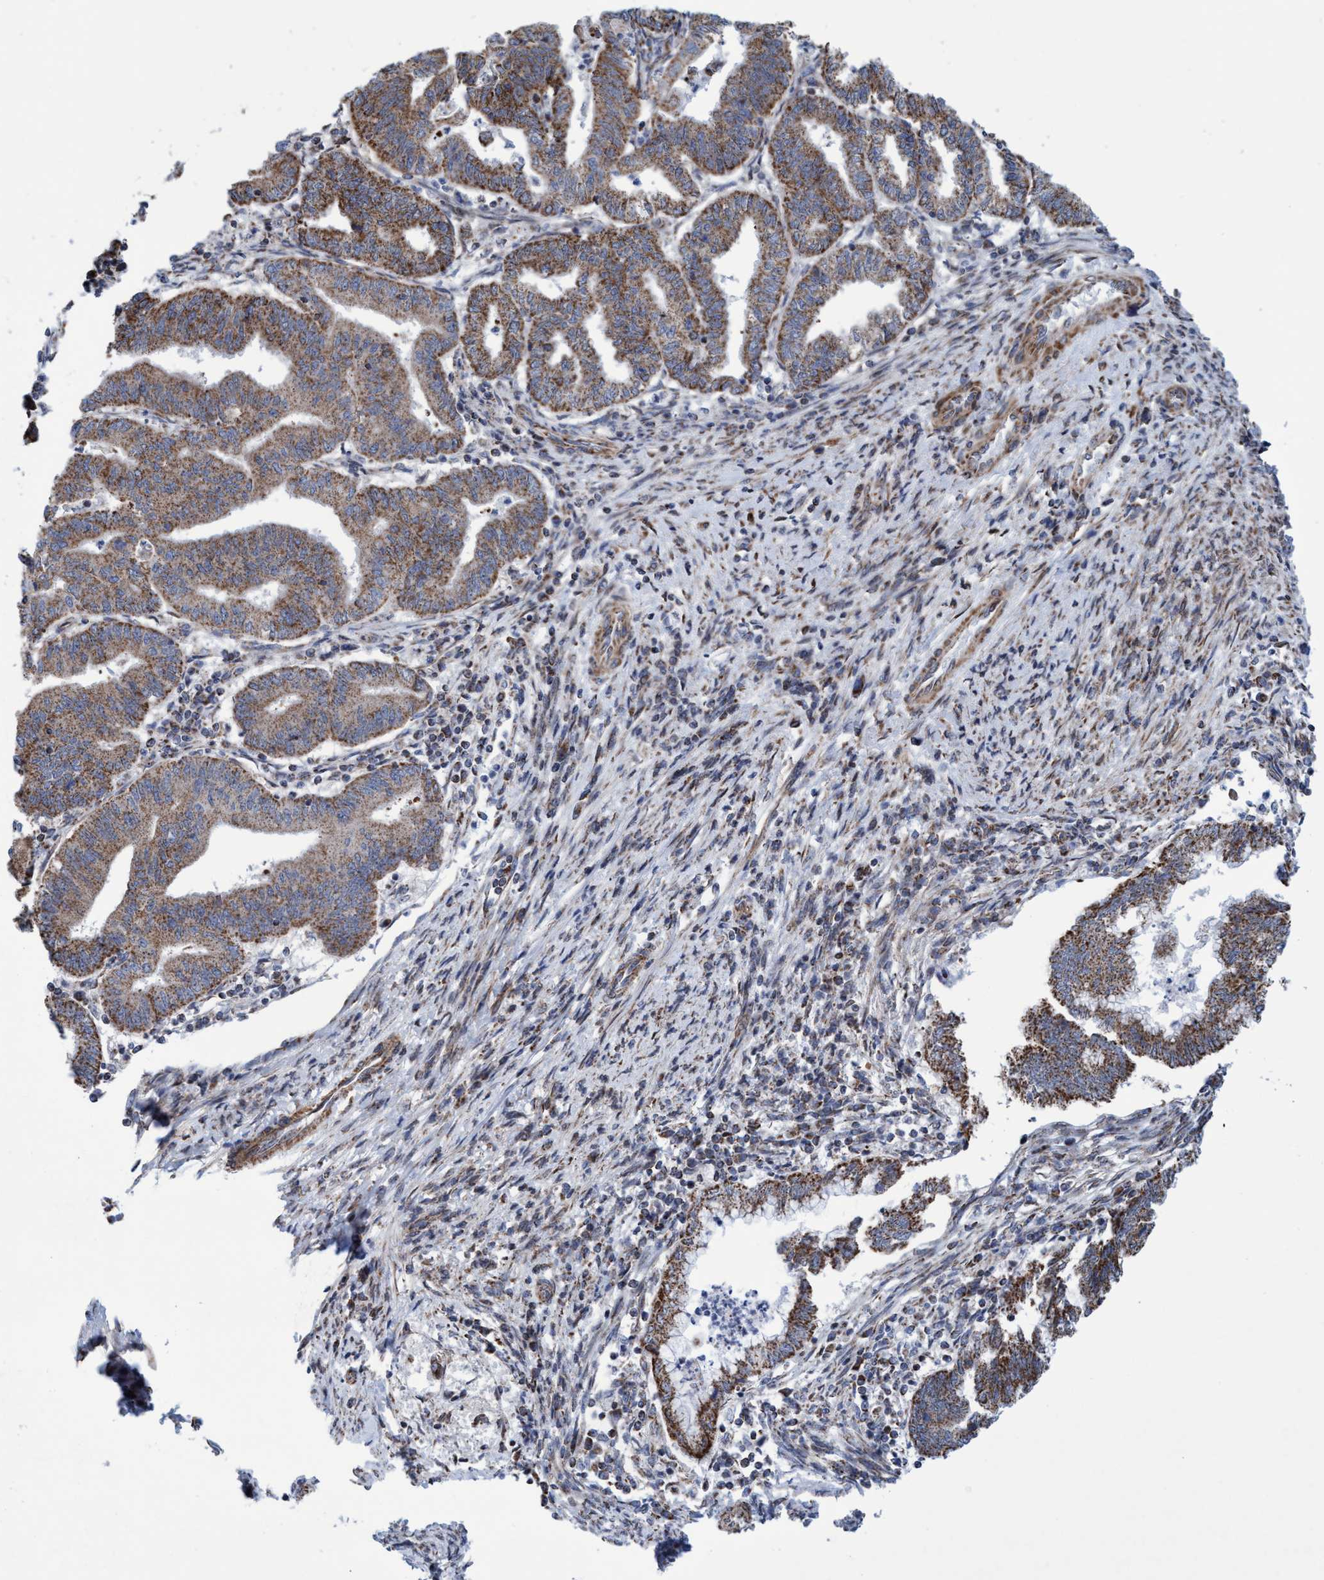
{"staining": {"intensity": "moderate", "quantity": ">75%", "location": "cytoplasmic/membranous"}, "tissue": "endometrial cancer", "cell_type": "Tumor cells", "image_type": "cancer", "snomed": [{"axis": "morphology", "description": "Polyp, NOS"}, {"axis": "morphology", "description": "Adenocarcinoma, NOS"}, {"axis": "morphology", "description": "Adenoma, NOS"}, {"axis": "topography", "description": "Endometrium"}], "caption": "Moderate cytoplasmic/membranous protein positivity is present in approximately >75% of tumor cells in adenocarcinoma (endometrial).", "gene": "POLR1F", "patient": {"sex": "female", "age": 79}}